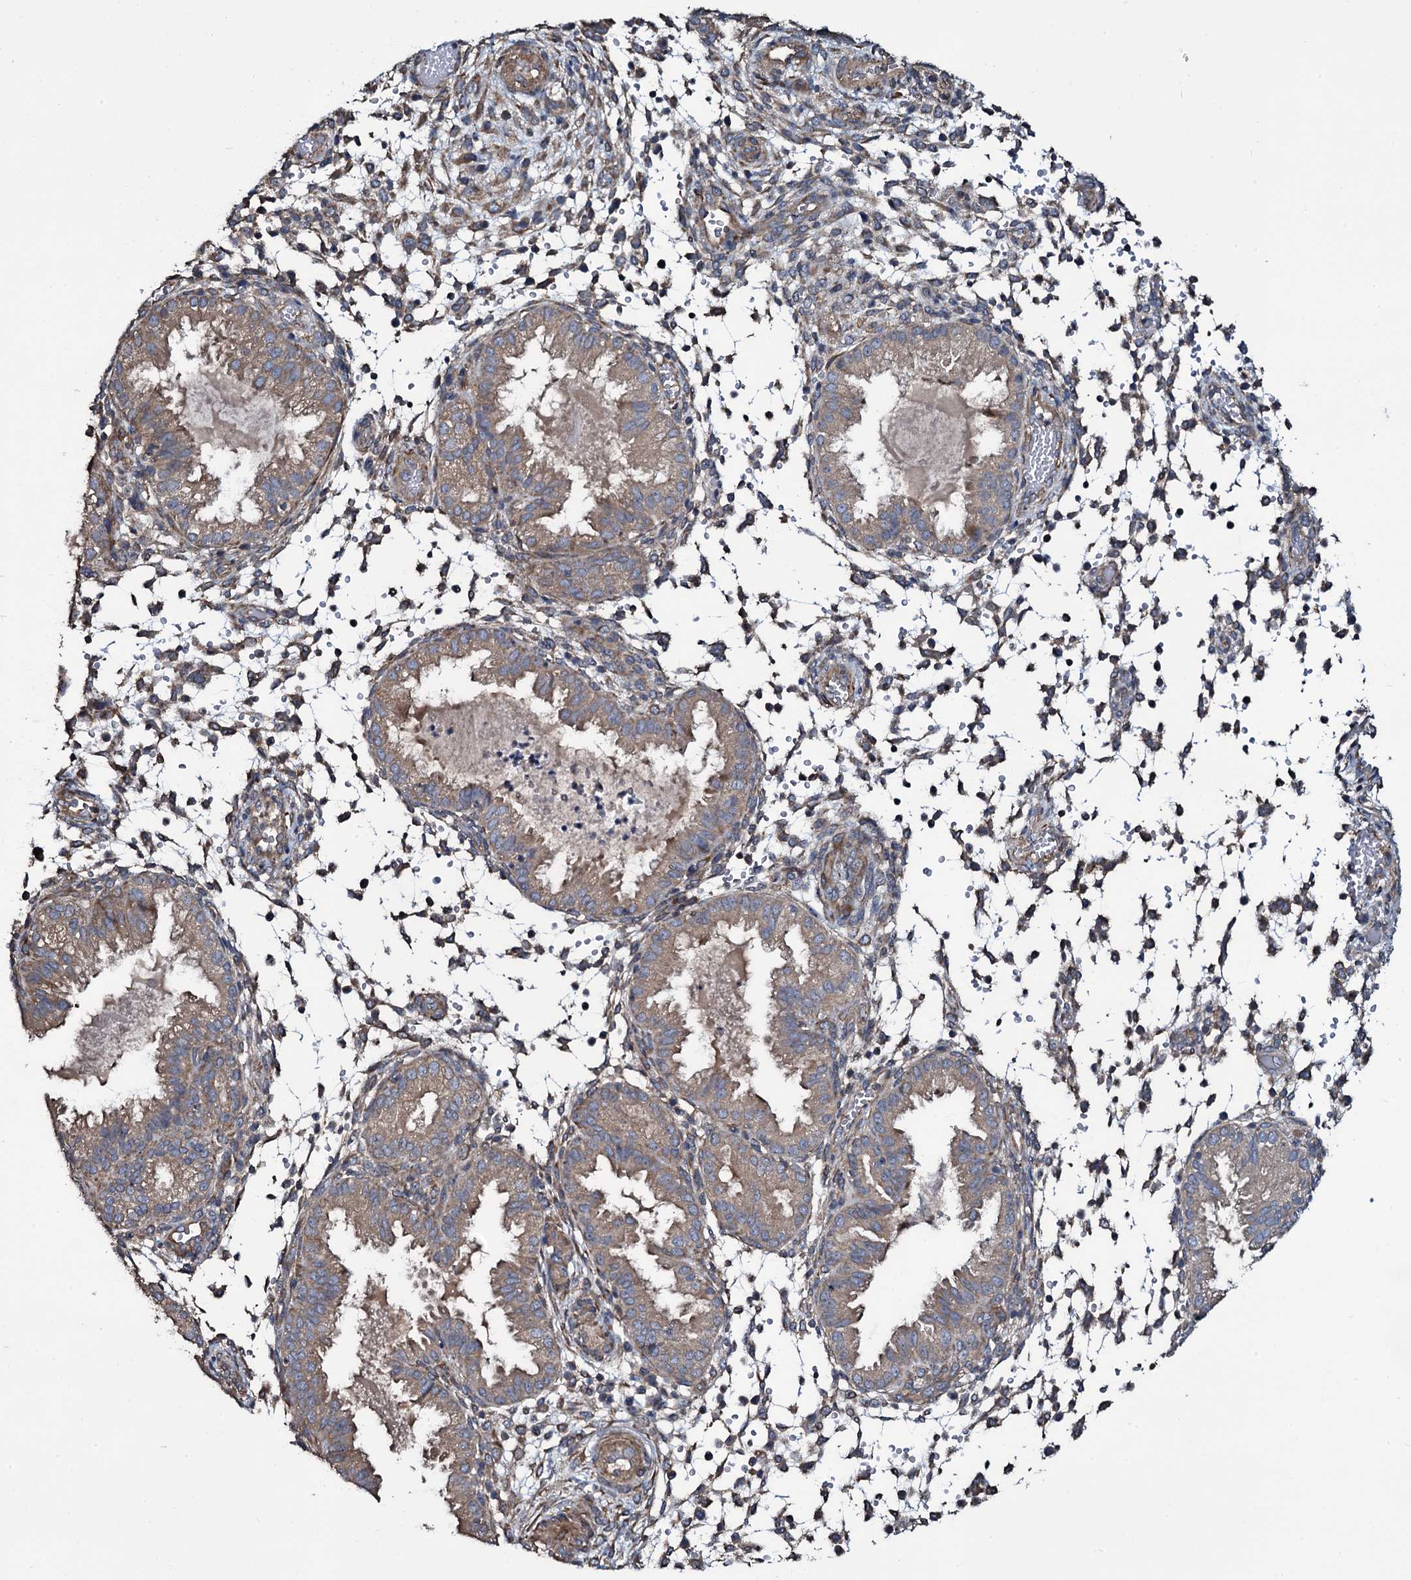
{"staining": {"intensity": "moderate", "quantity": "25%-75%", "location": "cytoplasmic/membranous"}, "tissue": "endometrium", "cell_type": "Cells in endometrial stroma", "image_type": "normal", "snomed": [{"axis": "morphology", "description": "Normal tissue, NOS"}, {"axis": "topography", "description": "Endometrium"}], "caption": "Cells in endometrial stroma demonstrate medium levels of moderate cytoplasmic/membranous staining in about 25%-75% of cells in unremarkable endometrium.", "gene": "WIPF3", "patient": {"sex": "female", "age": 33}}